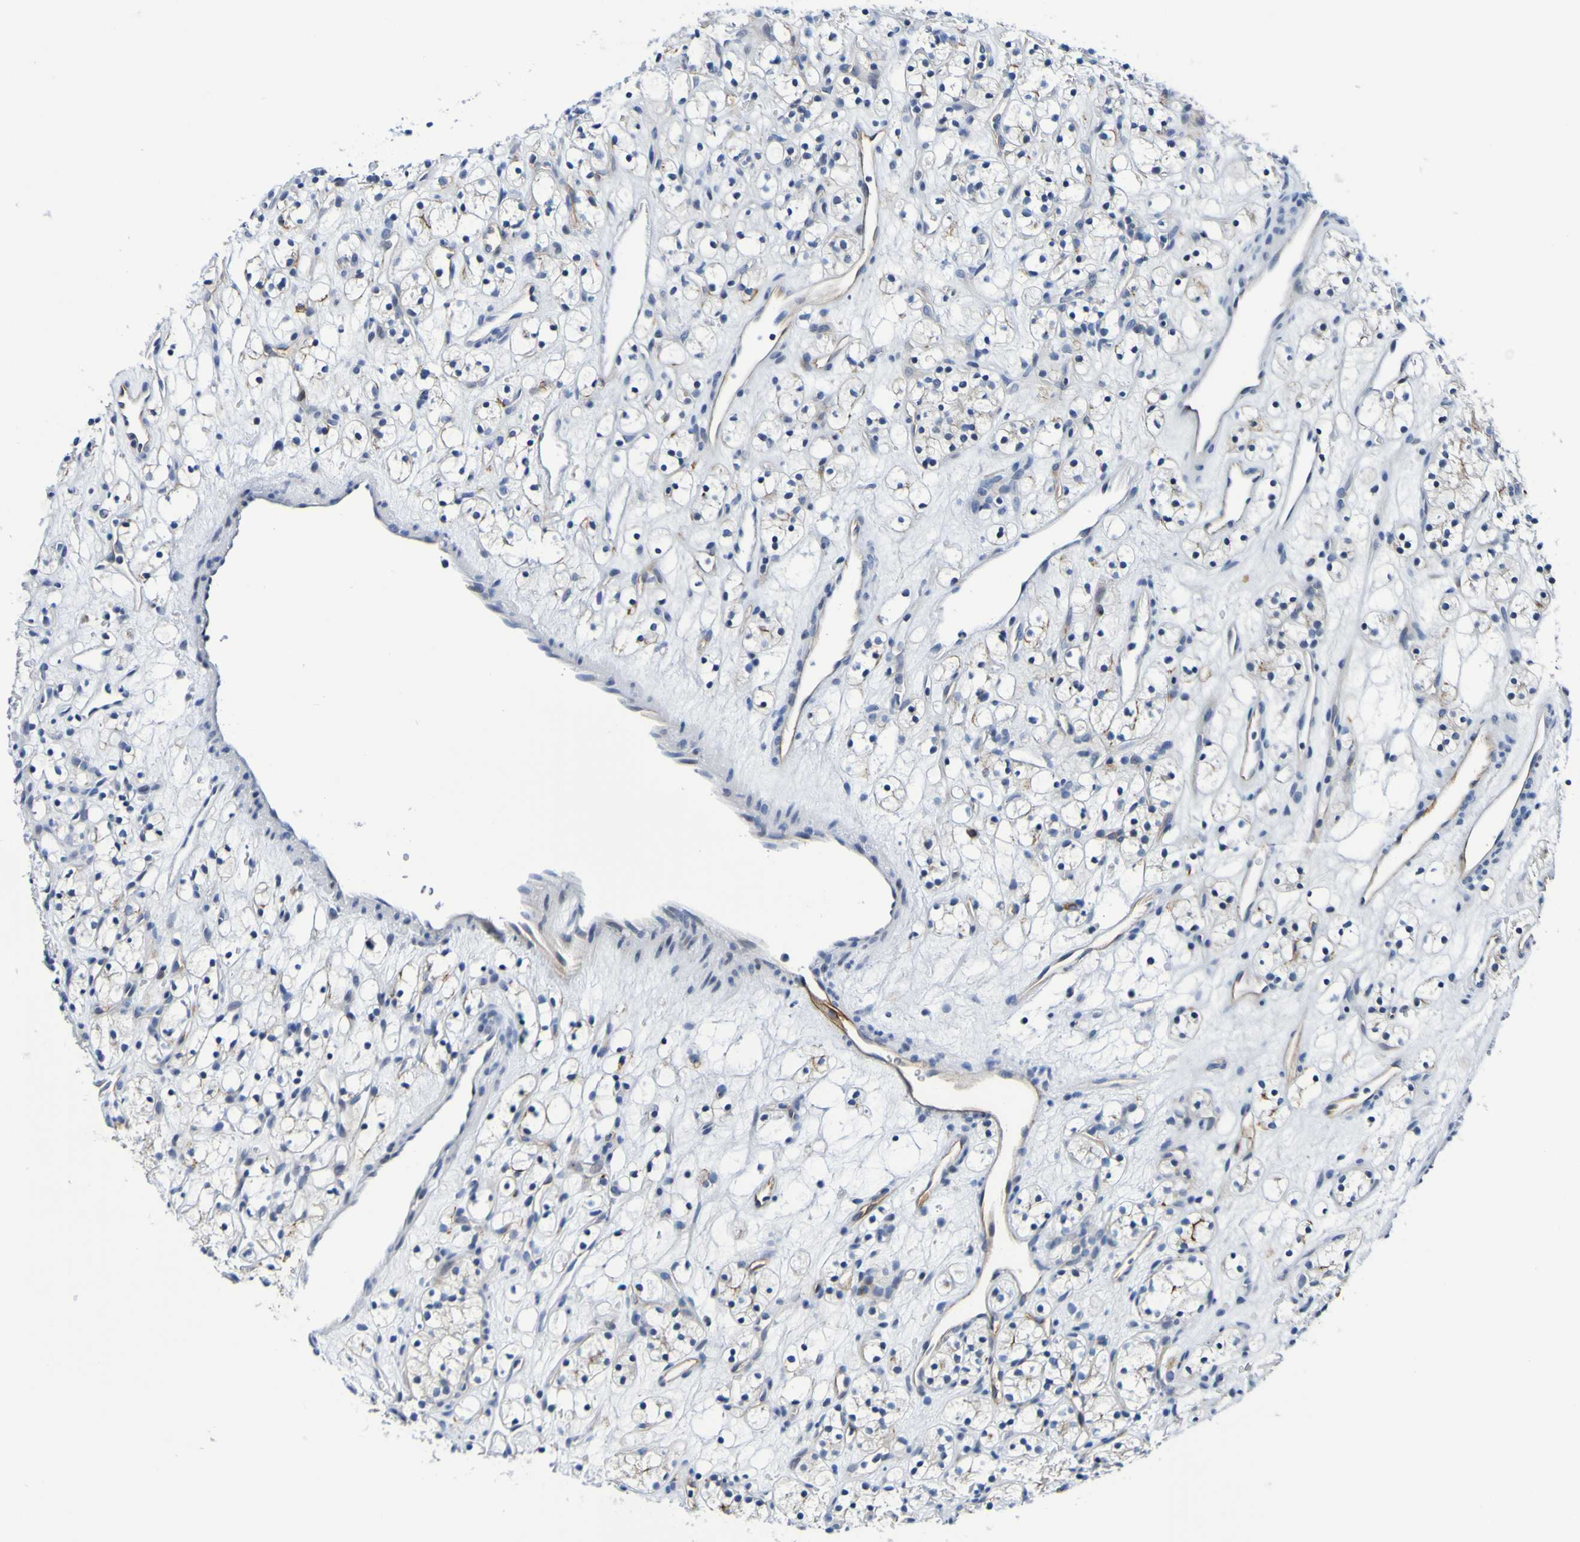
{"staining": {"intensity": "negative", "quantity": "none", "location": "none"}, "tissue": "renal cancer", "cell_type": "Tumor cells", "image_type": "cancer", "snomed": [{"axis": "morphology", "description": "Adenocarcinoma, NOS"}, {"axis": "topography", "description": "Kidney"}], "caption": "Immunohistochemistry of renal cancer (adenocarcinoma) exhibits no positivity in tumor cells. (Brightfield microscopy of DAB immunohistochemistry at high magnification).", "gene": "VMA21", "patient": {"sex": "female", "age": 60}}